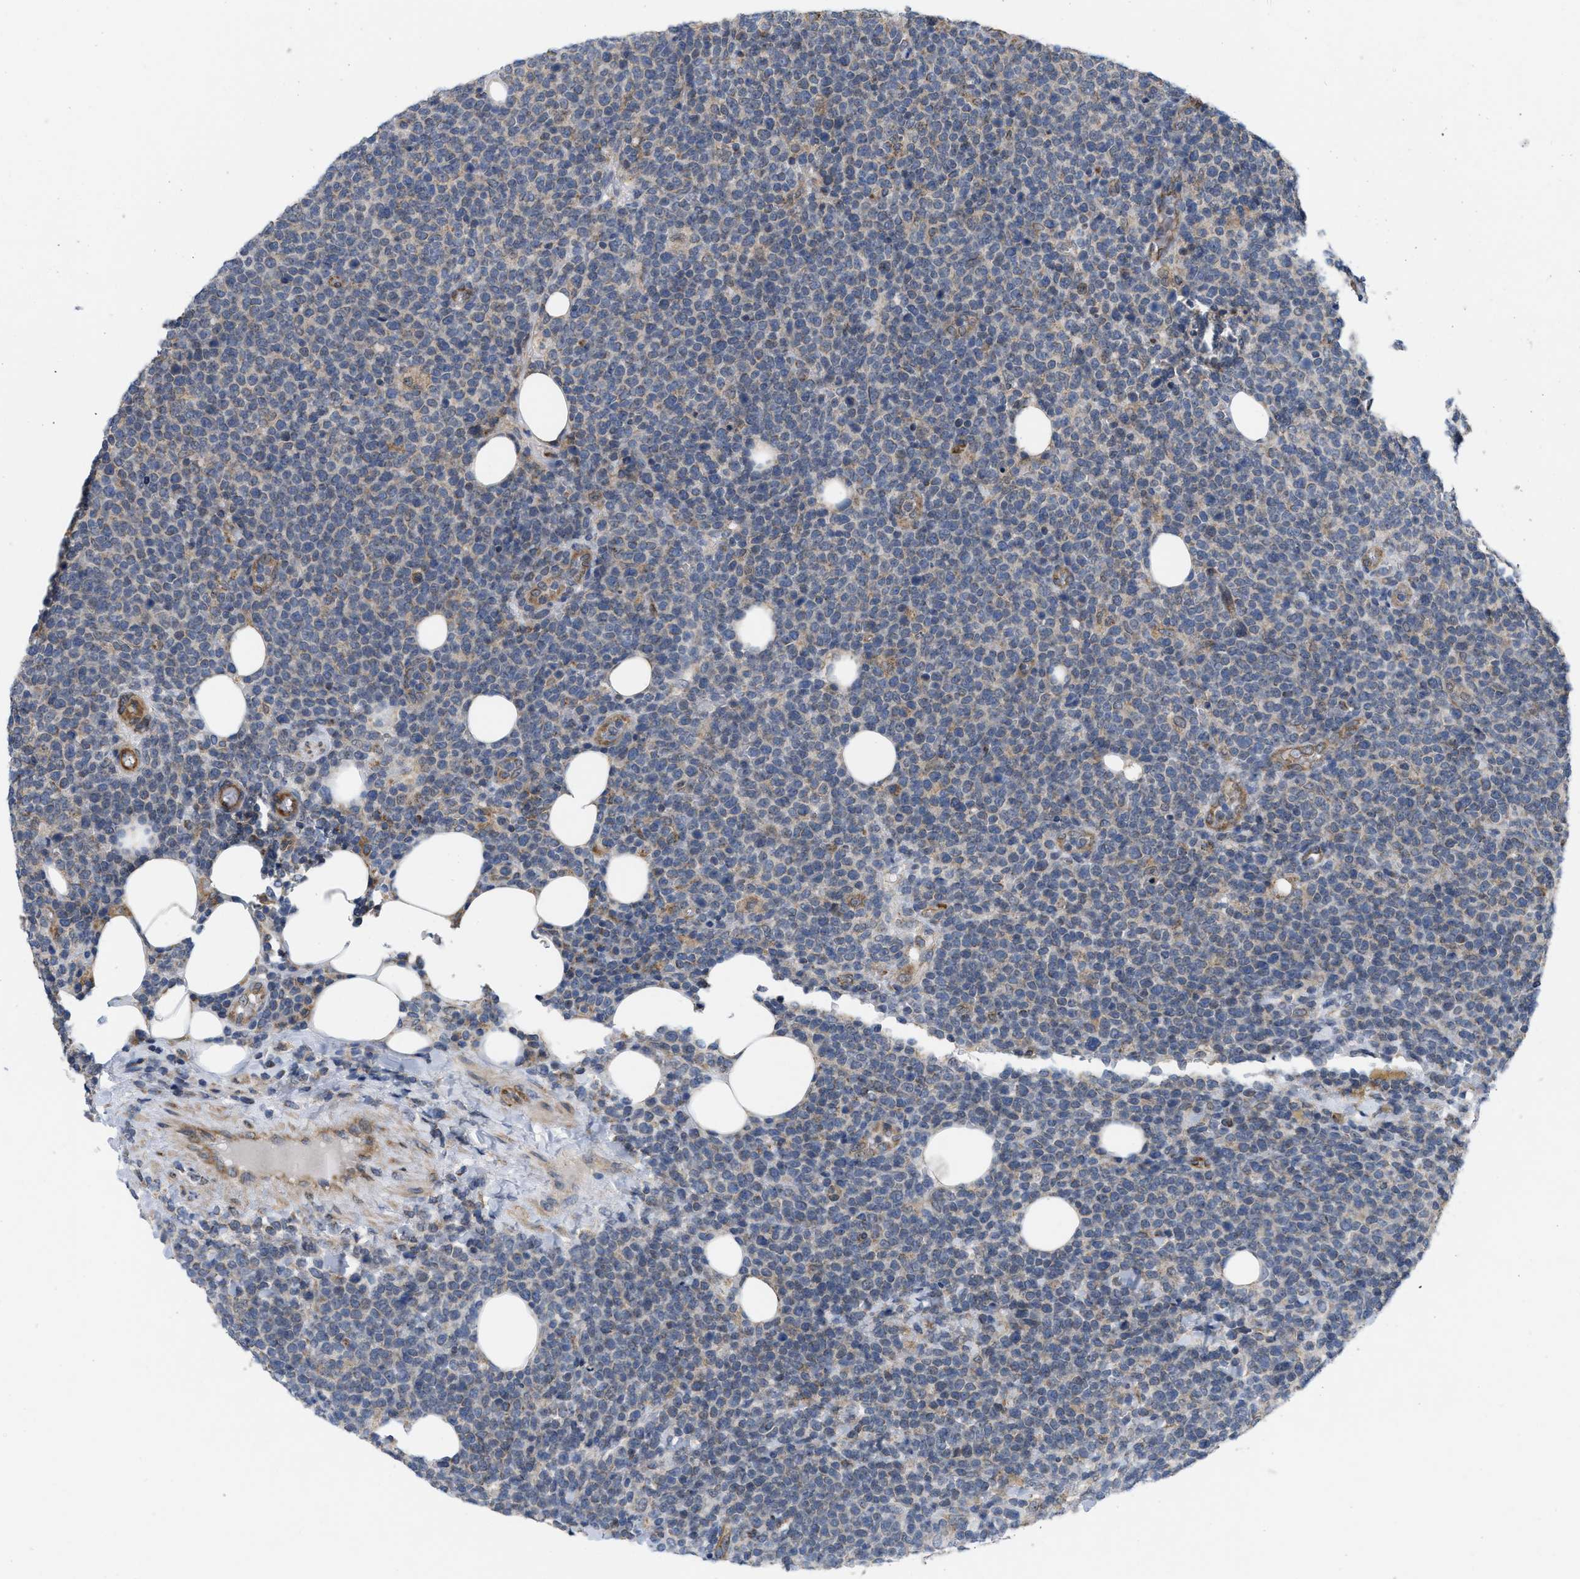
{"staining": {"intensity": "weak", "quantity": "<25%", "location": "cytoplasmic/membranous"}, "tissue": "lymphoma", "cell_type": "Tumor cells", "image_type": "cancer", "snomed": [{"axis": "morphology", "description": "Malignant lymphoma, non-Hodgkin's type, High grade"}, {"axis": "topography", "description": "Lymph node"}], "caption": "Lymphoma was stained to show a protein in brown. There is no significant expression in tumor cells.", "gene": "EOGT", "patient": {"sex": "male", "age": 61}}